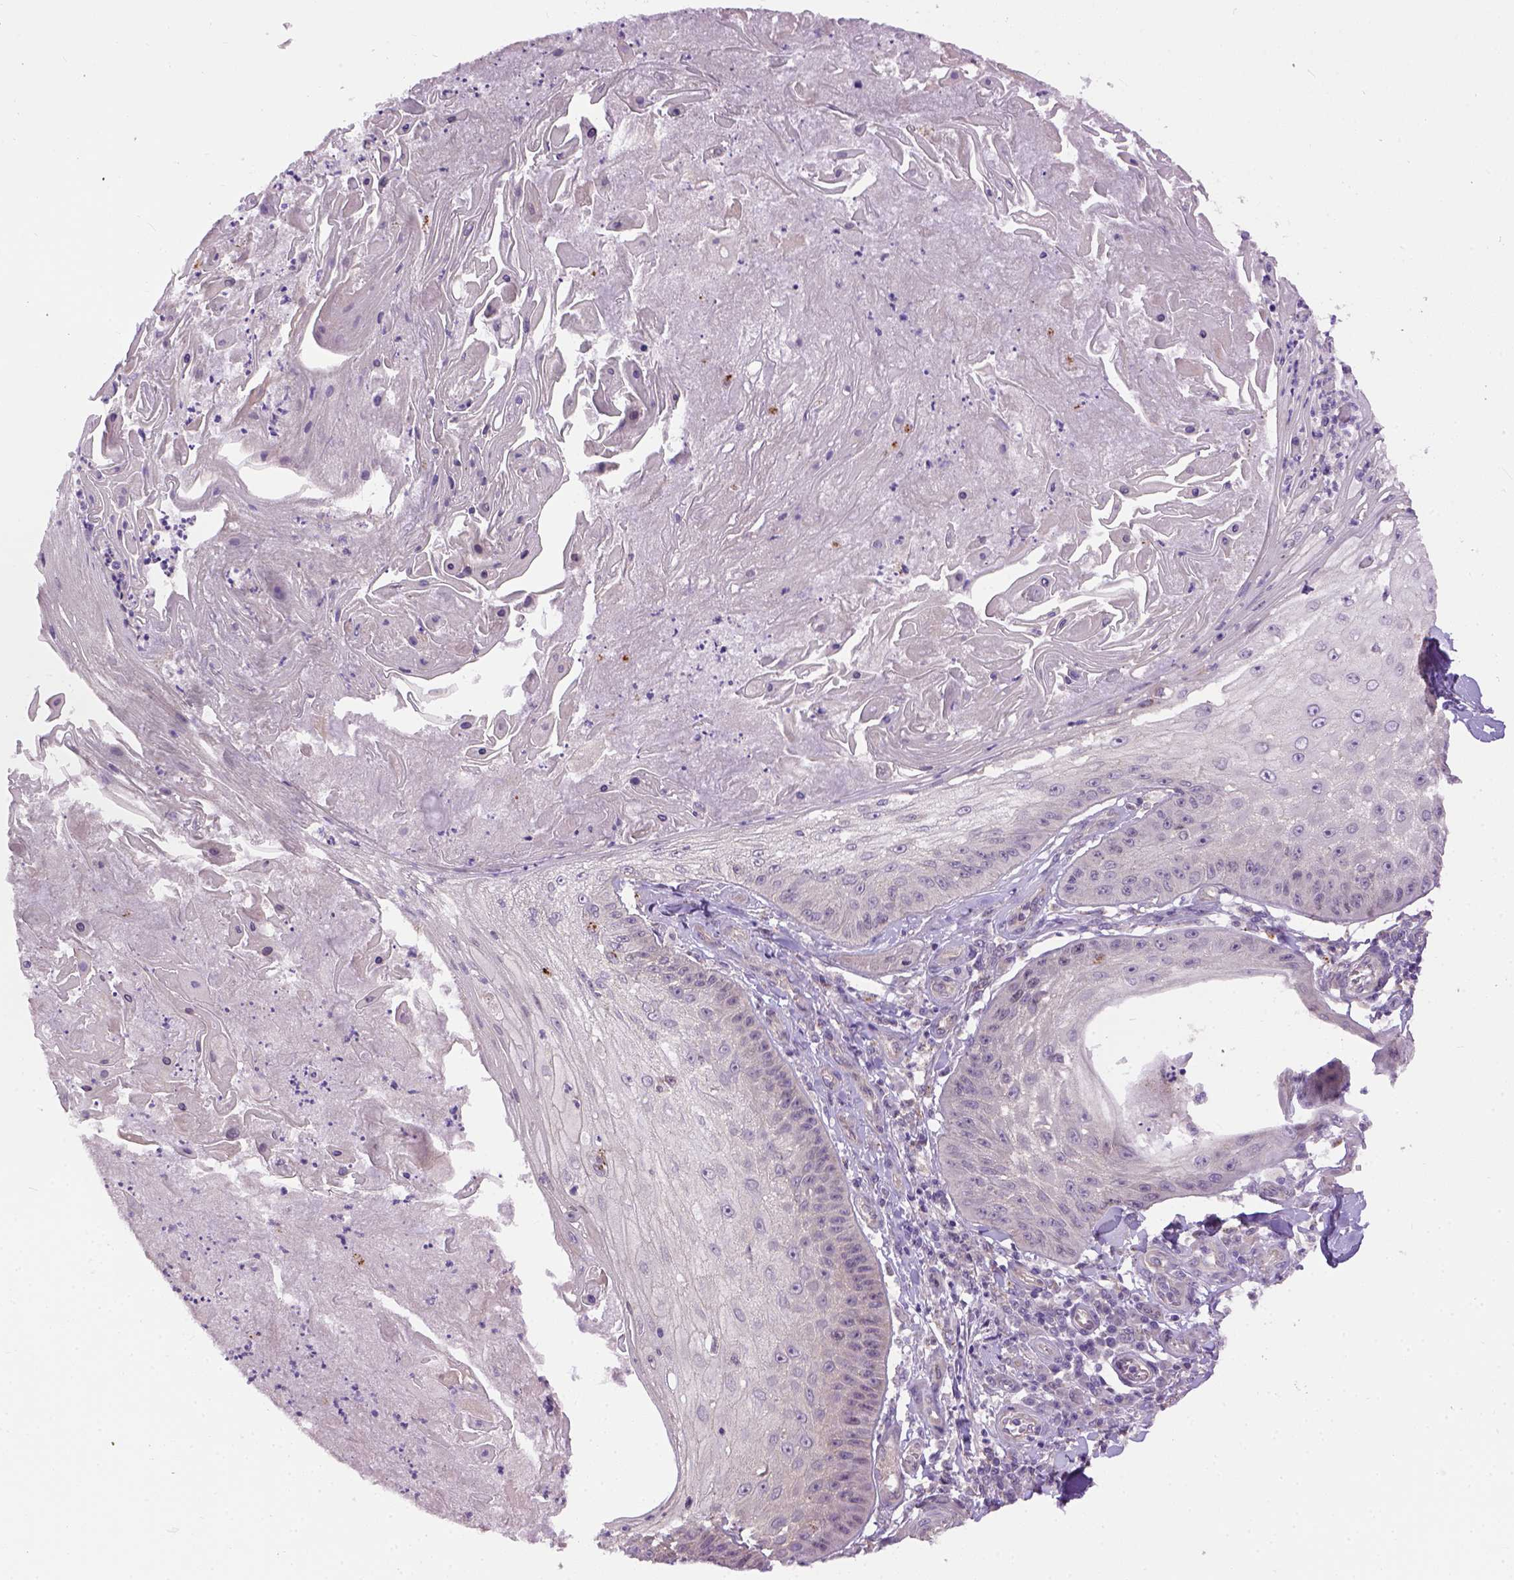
{"staining": {"intensity": "negative", "quantity": "none", "location": "none"}, "tissue": "skin cancer", "cell_type": "Tumor cells", "image_type": "cancer", "snomed": [{"axis": "morphology", "description": "Squamous cell carcinoma, NOS"}, {"axis": "topography", "description": "Skin"}], "caption": "DAB (3,3'-diaminobenzidine) immunohistochemical staining of human squamous cell carcinoma (skin) demonstrates no significant staining in tumor cells.", "gene": "KAZN", "patient": {"sex": "male", "age": 70}}